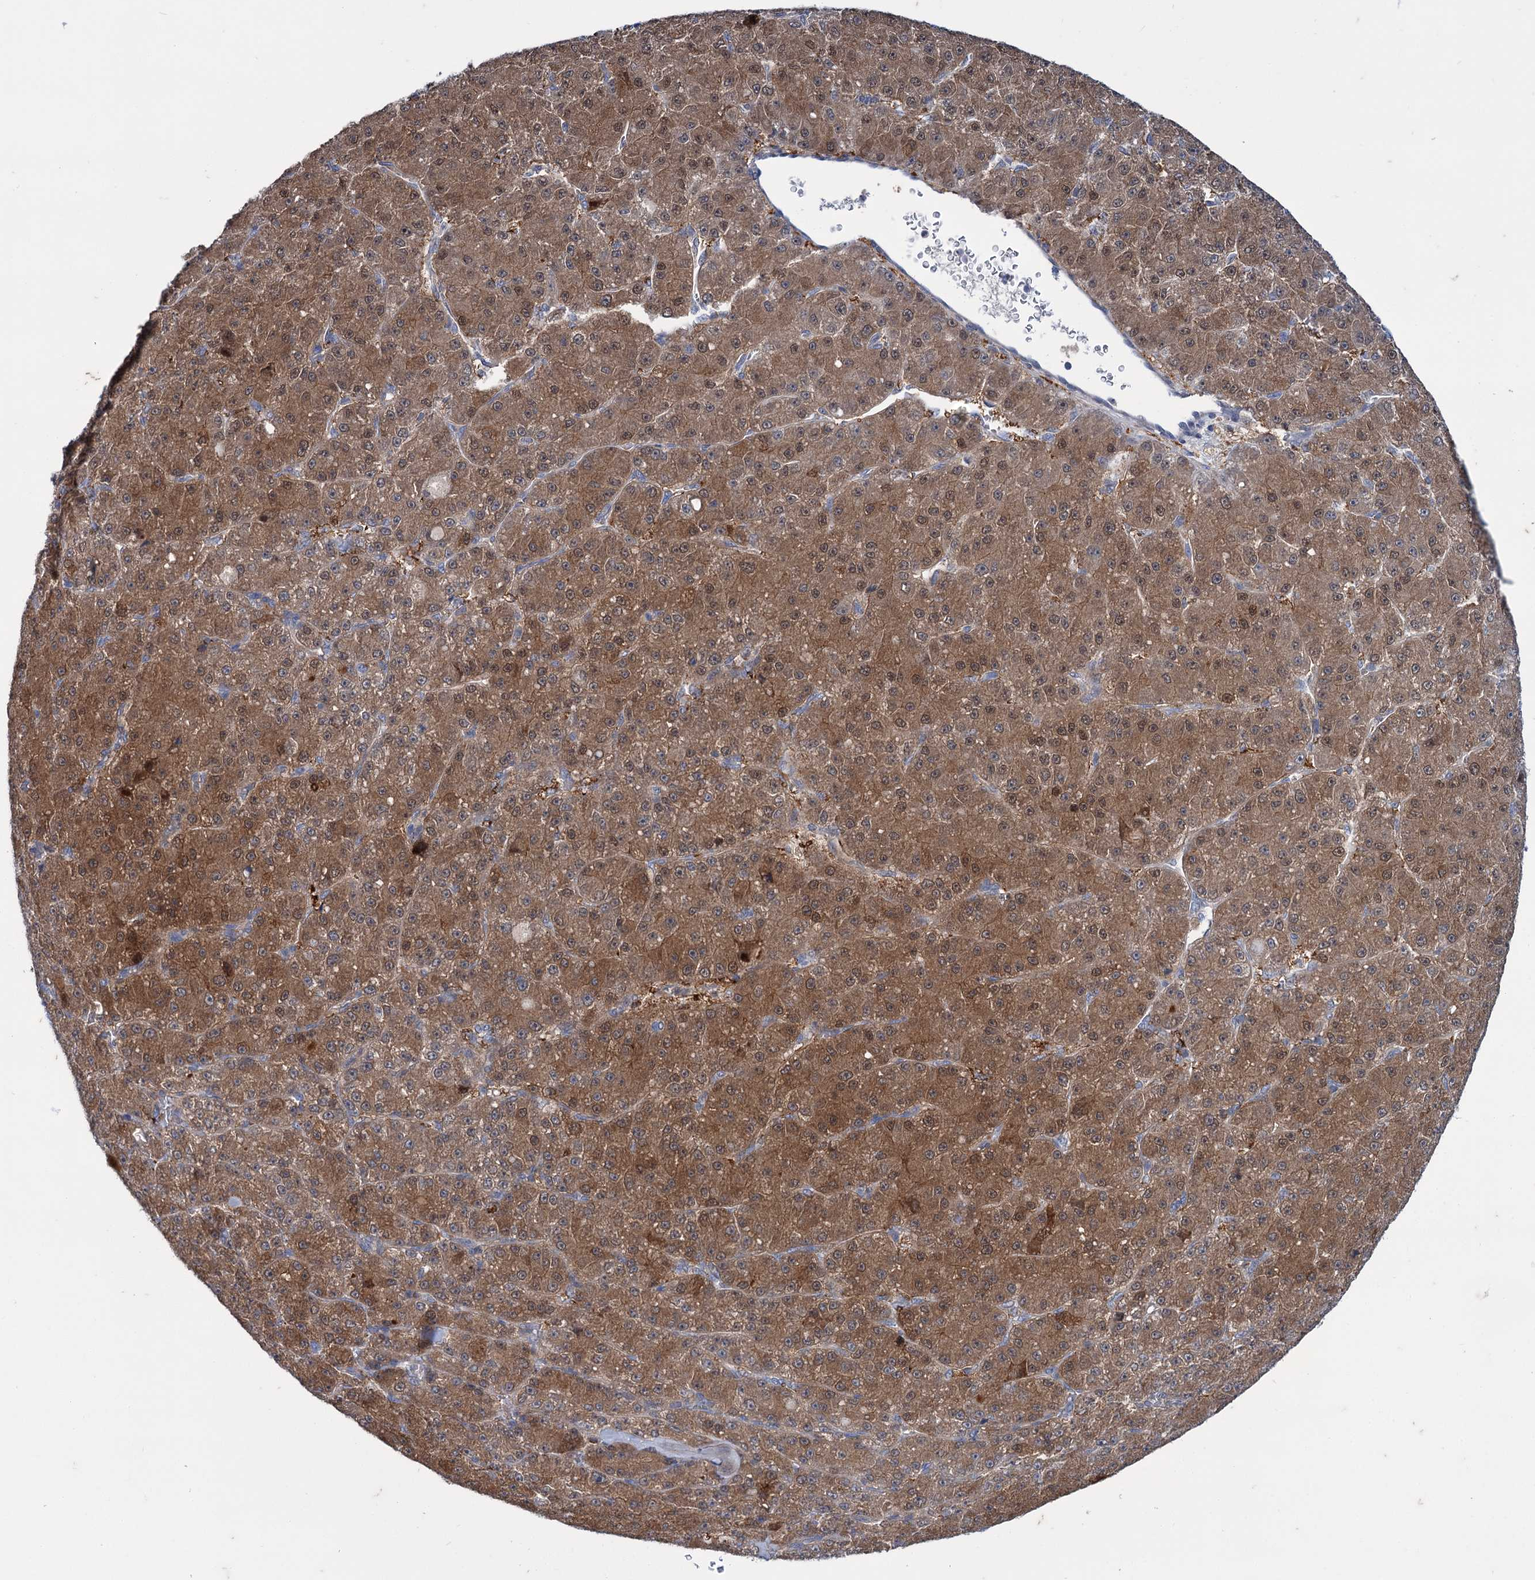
{"staining": {"intensity": "moderate", "quantity": ">75%", "location": "cytoplasmic/membranous,nuclear"}, "tissue": "liver cancer", "cell_type": "Tumor cells", "image_type": "cancer", "snomed": [{"axis": "morphology", "description": "Carcinoma, Hepatocellular, NOS"}, {"axis": "topography", "description": "Liver"}], "caption": "Brown immunohistochemical staining in human liver cancer demonstrates moderate cytoplasmic/membranous and nuclear staining in approximately >75% of tumor cells. Nuclei are stained in blue.", "gene": "MID1IP1", "patient": {"sex": "male", "age": 67}}